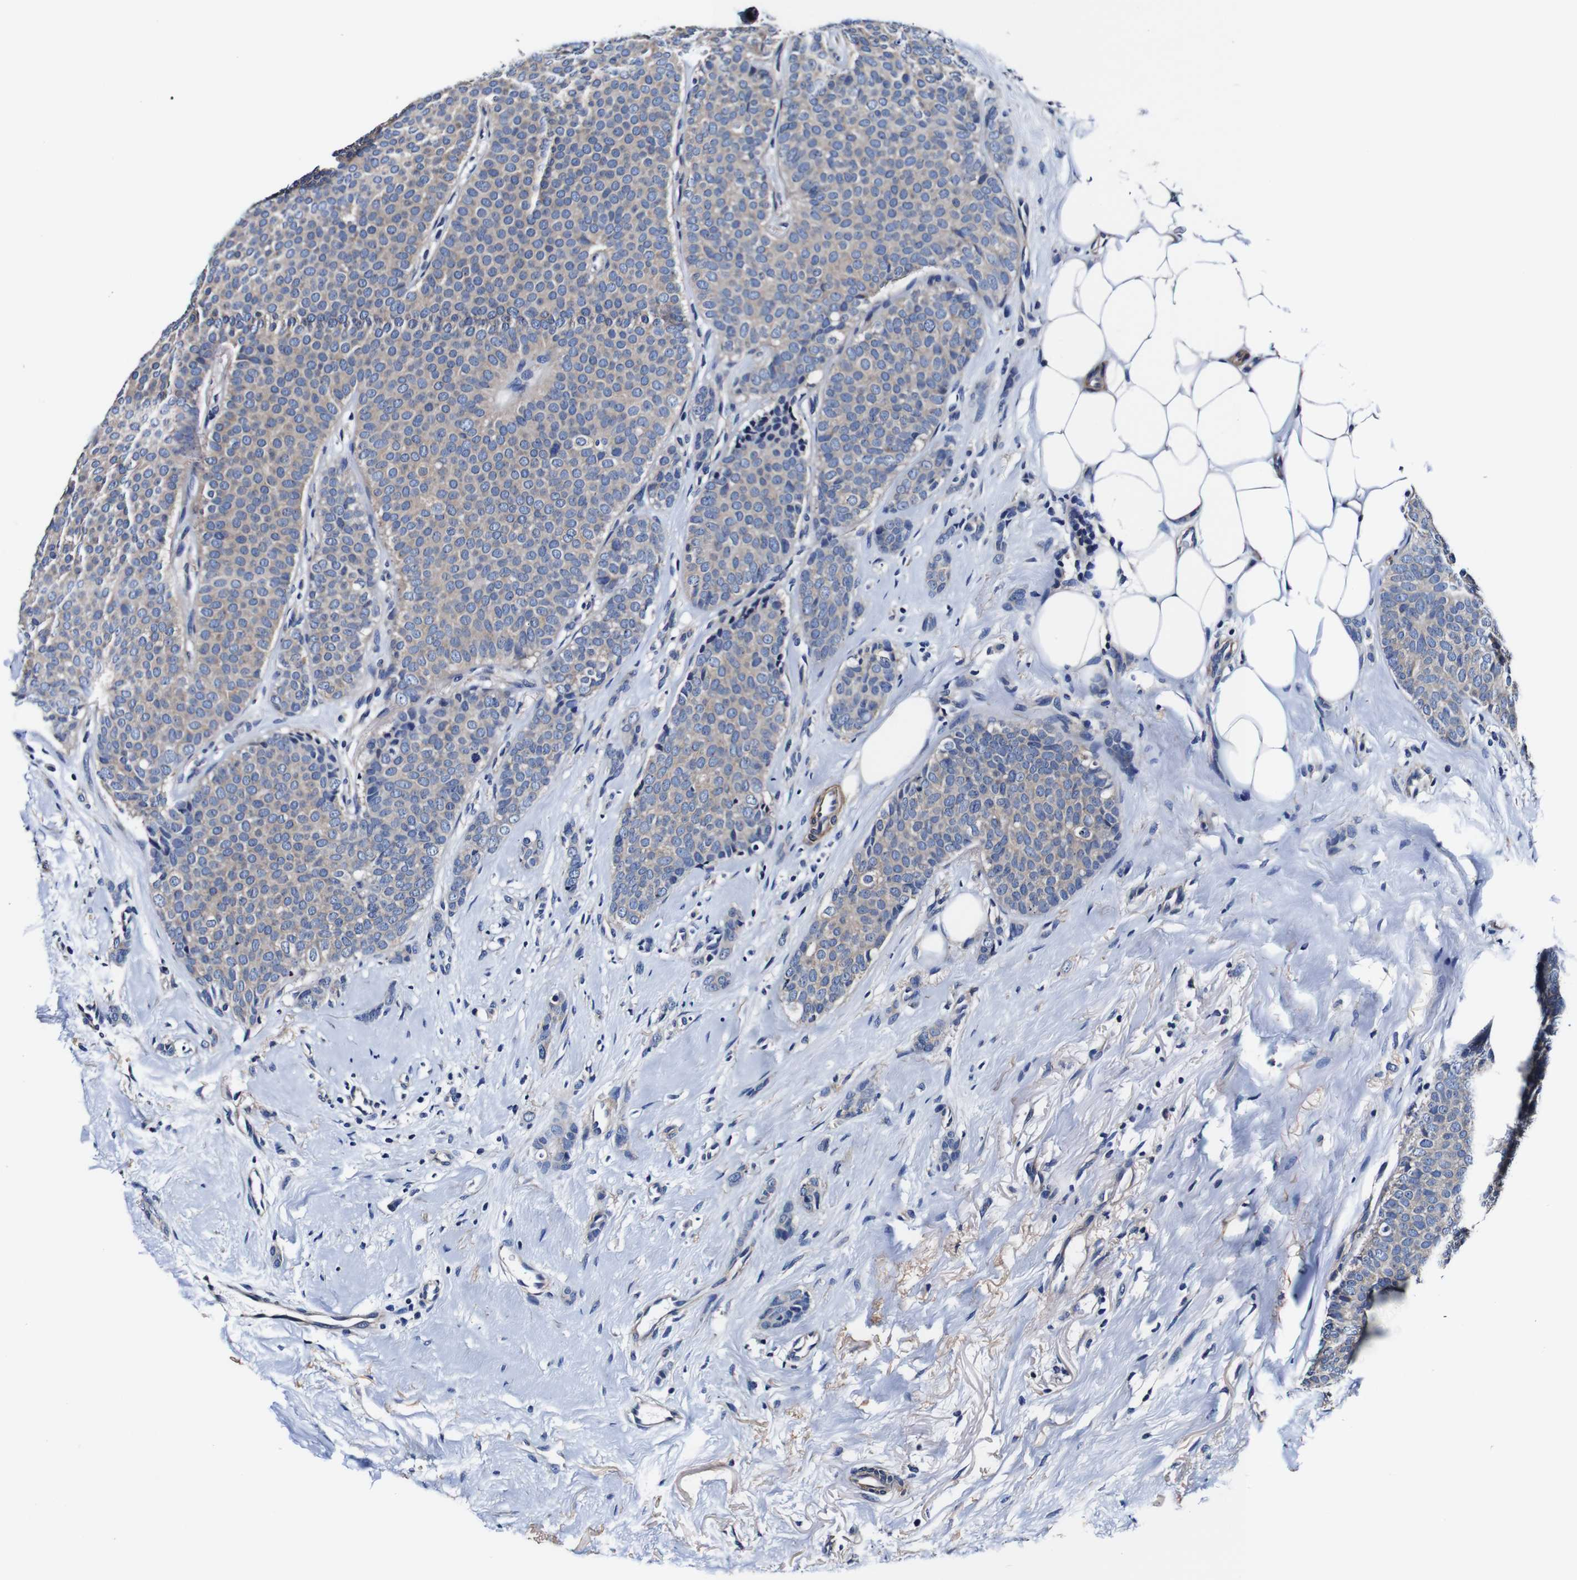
{"staining": {"intensity": "negative", "quantity": "none", "location": "none"}, "tissue": "breast cancer", "cell_type": "Tumor cells", "image_type": "cancer", "snomed": [{"axis": "morphology", "description": "Lobular carcinoma"}, {"axis": "topography", "description": "Skin"}, {"axis": "topography", "description": "Breast"}], "caption": "Histopathology image shows no protein expression in tumor cells of breast lobular carcinoma tissue.", "gene": "PDCD6IP", "patient": {"sex": "female", "age": 46}}